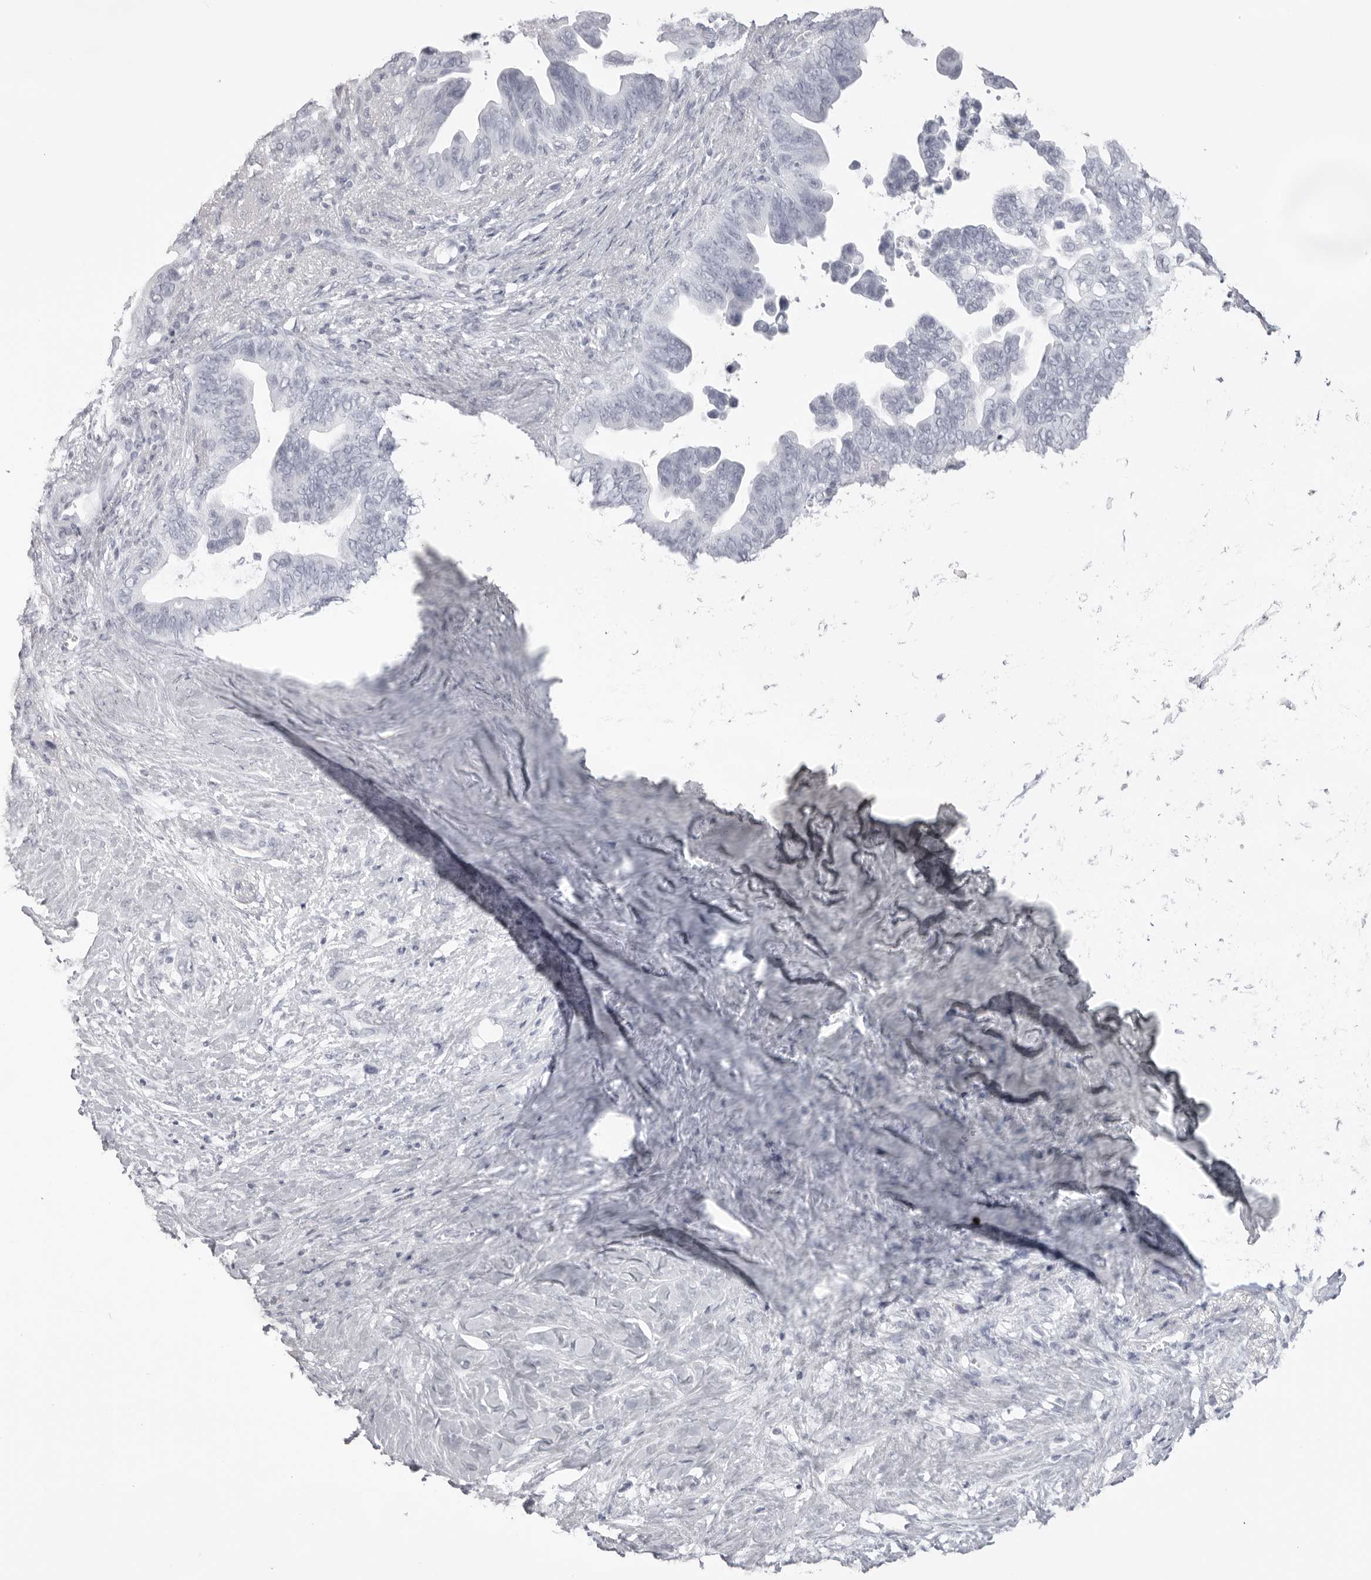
{"staining": {"intensity": "negative", "quantity": "none", "location": "none"}, "tissue": "pancreatic cancer", "cell_type": "Tumor cells", "image_type": "cancer", "snomed": [{"axis": "morphology", "description": "Adenocarcinoma, NOS"}, {"axis": "topography", "description": "Pancreas"}], "caption": "DAB (3,3'-diaminobenzidine) immunohistochemical staining of pancreatic cancer shows no significant expression in tumor cells.", "gene": "CST1", "patient": {"sex": "female", "age": 72}}